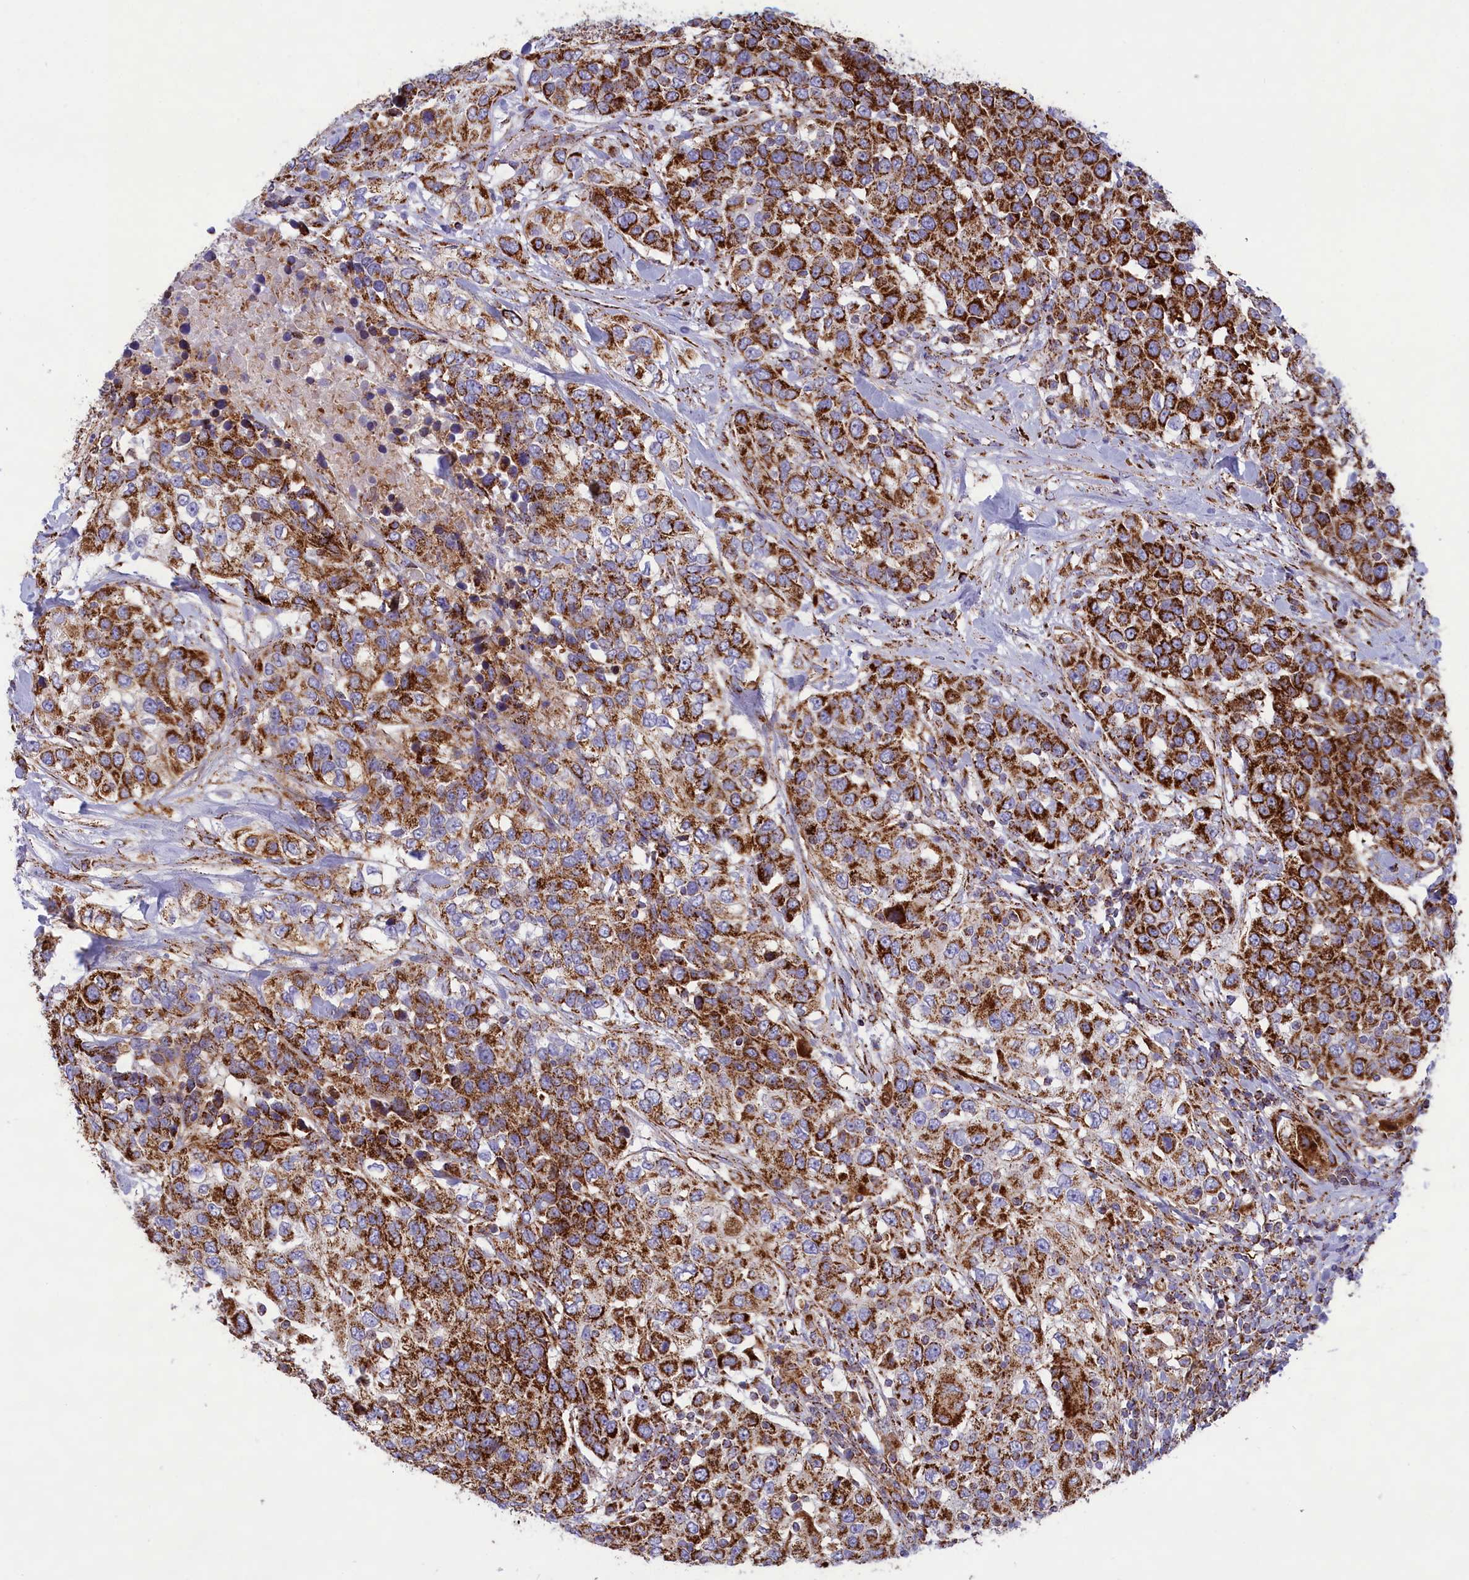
{"staining": {"intensity": "strong", "quantity": ">75%", "location": "cytoplasmic/membranous"}, "tissue": "urothelial cancer", "cell_type": "Tumor cells", "image_type": "cancer", "snomed": [{"axis": "morphology", "description": "Urothelial carcinoma, High grade"}, {"axis": "topography", "description": "Urinary bladder"}], "caption": "IHC (DAB) staining of urothelial cancer demonstrates strong cytoplasmic/membranous protein expression in approximately >75% of tumor cells.", "gene": "ISOC2", "patient": {"sex": "female", "age": 80}}